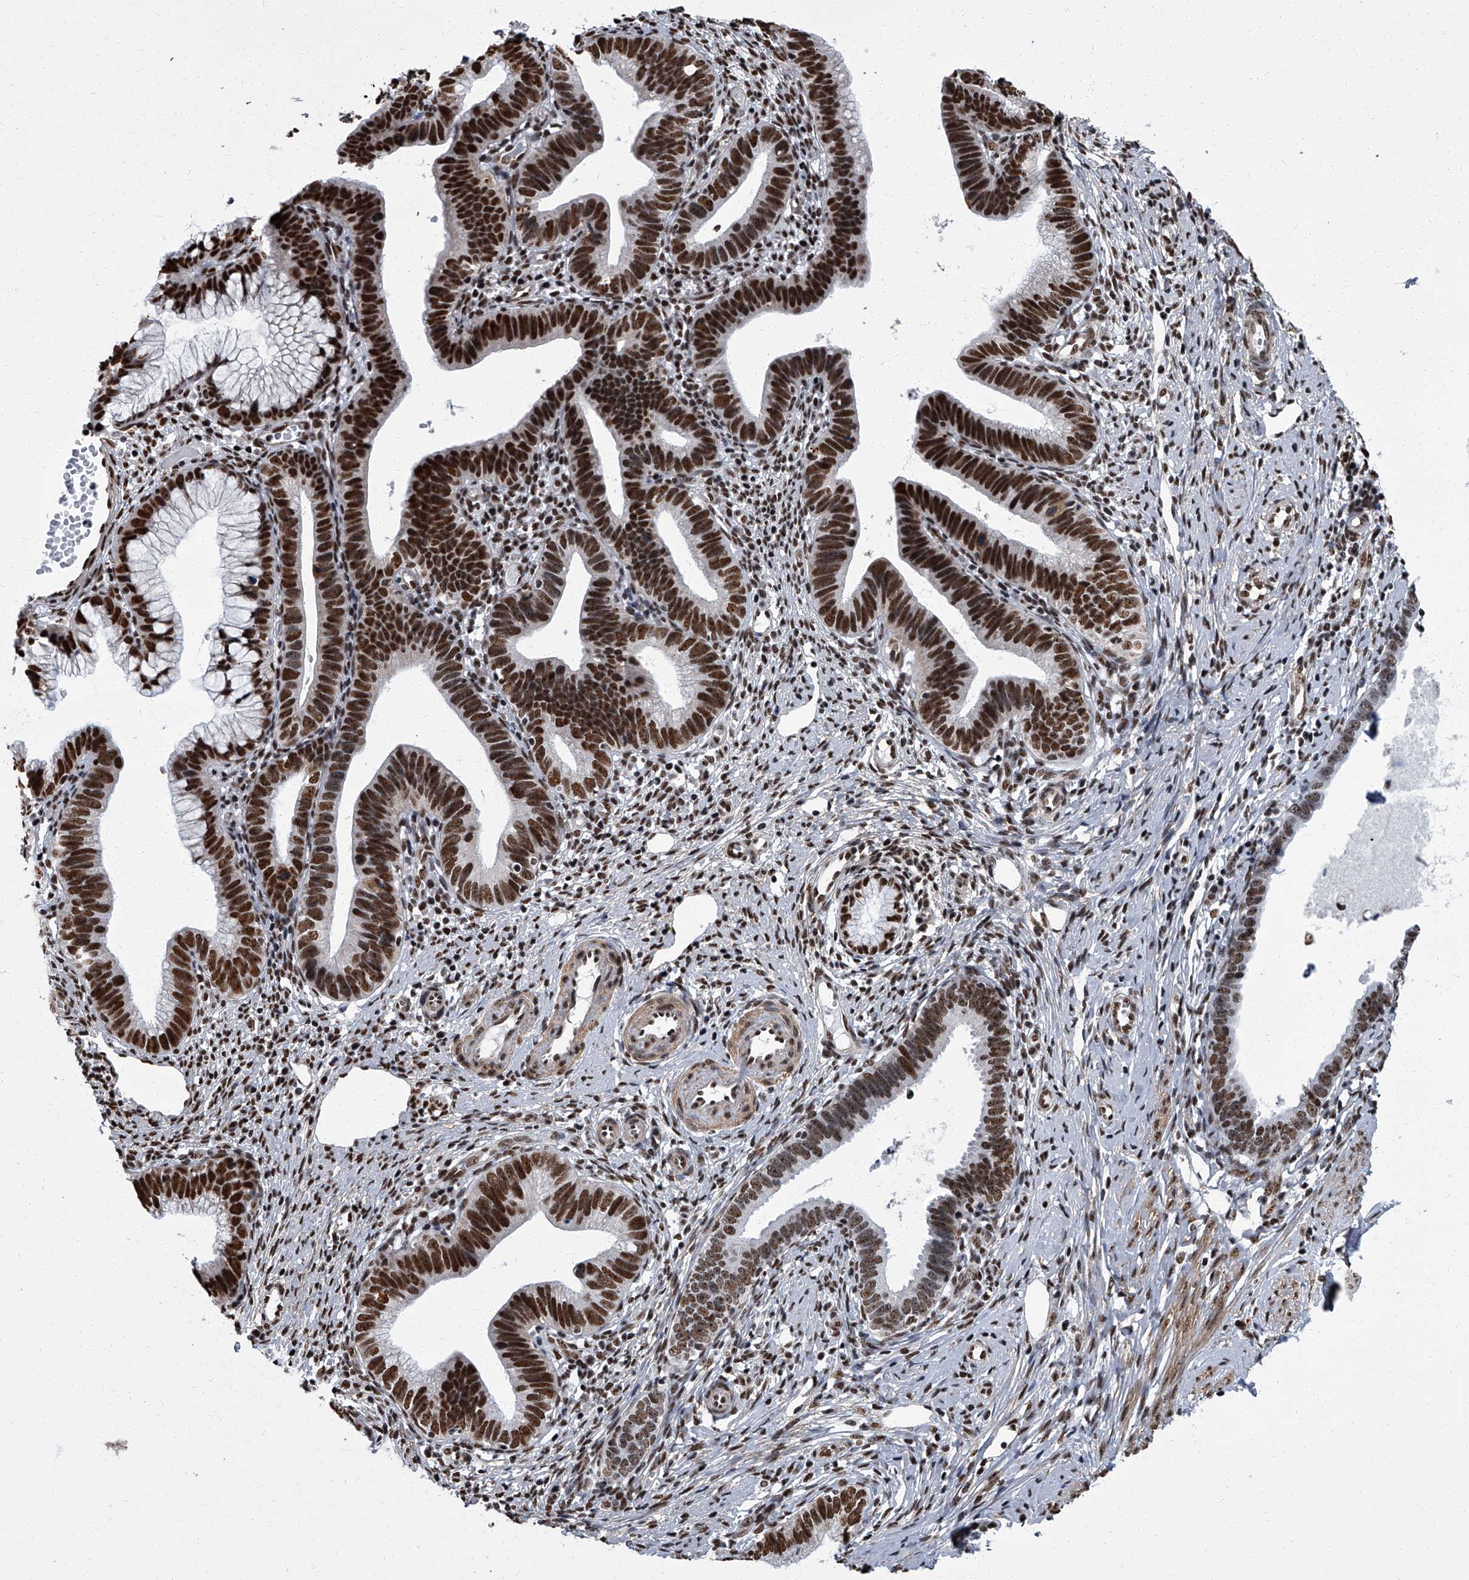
{"staining": {"intensity": "strong", "quantity": ">75%", "location": "nuclear"}, "tissue": "cervical cancer", "cell_type": "Tumor cells", "image_type": "cancer", "snomed": [{"axis": "morphology", "description": "Adenocarcinoma, NOS"}, {"axis": "topography", "description": "Cervix"}], "caption": "The immunohistochemical stain highlights strong nuclear expression in tumor cells of cervical cancer (adenocarcinoma) tissue.", "gene": "ZNF518B", "patient": {"sex": "female", "age": 36}}